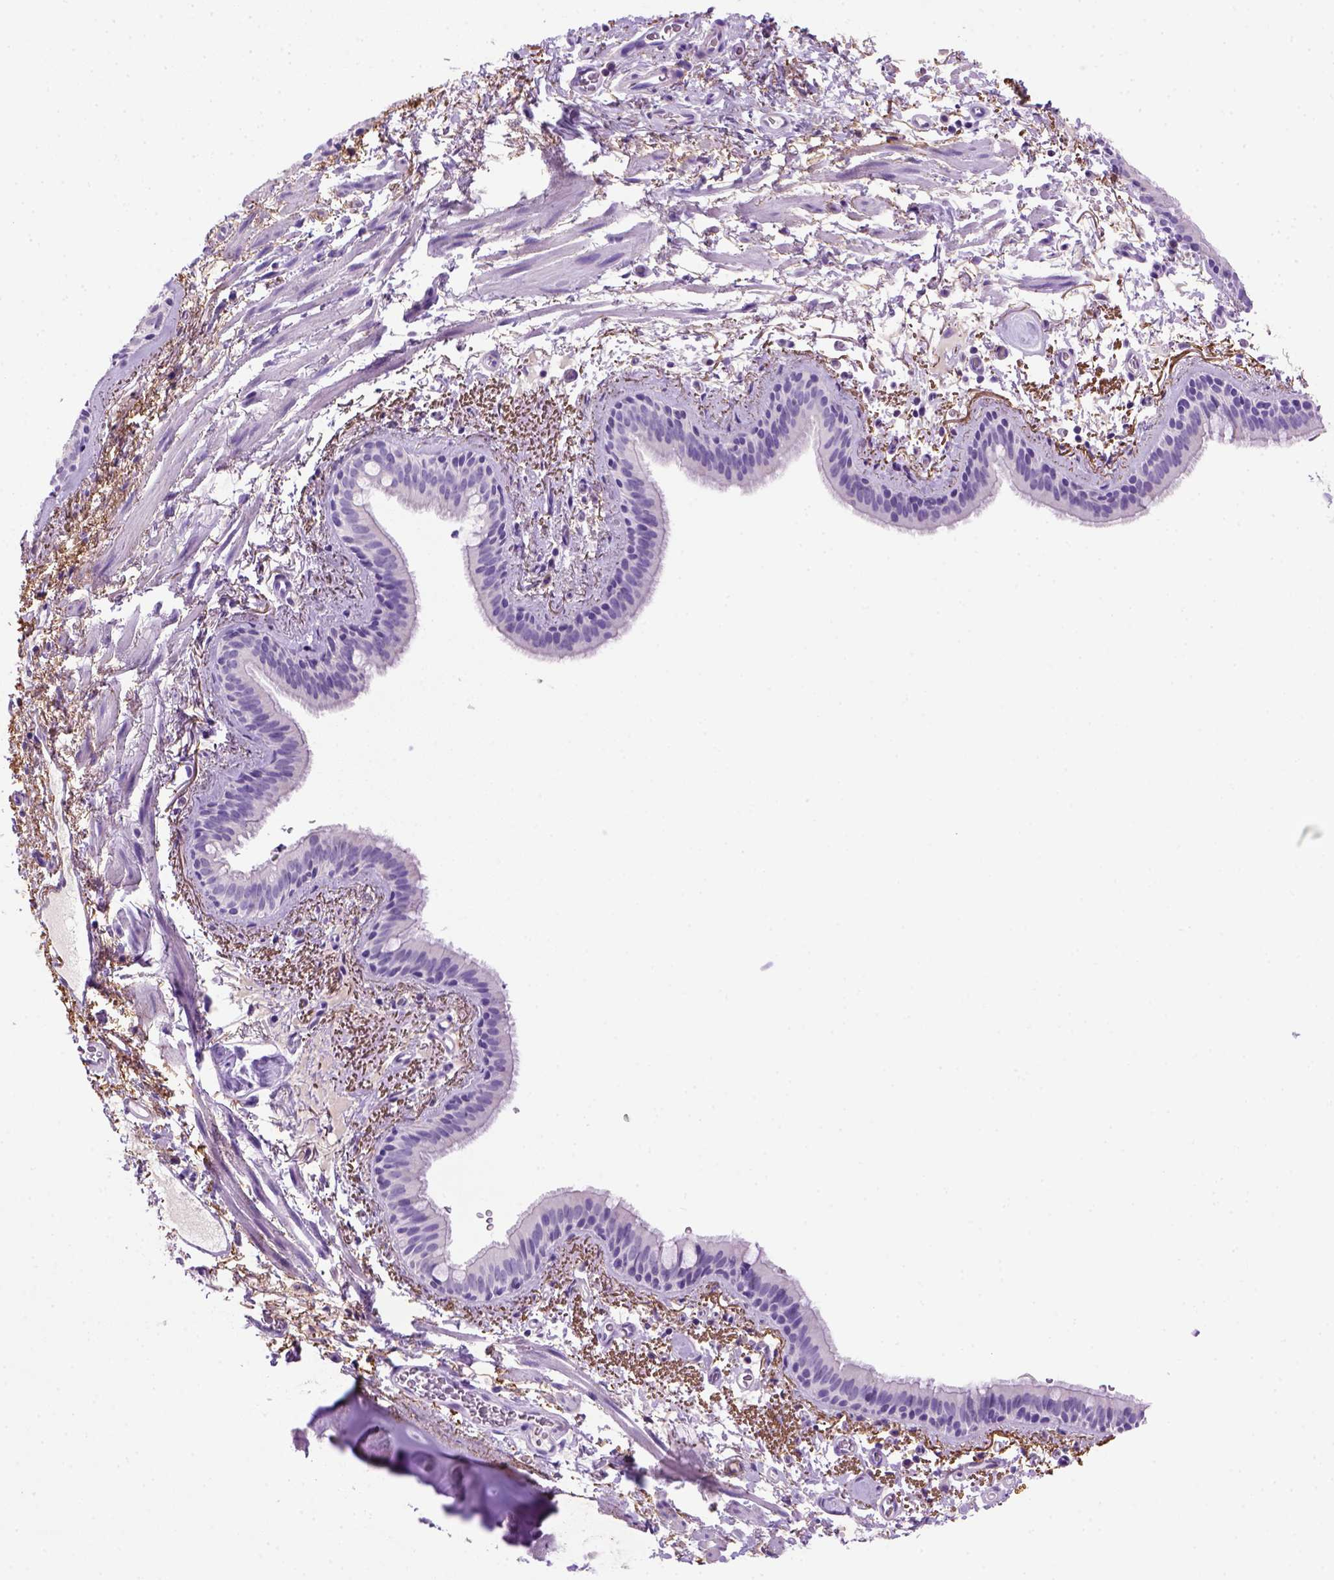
{"staining": {"intensity": "negative", "quantity": "none", "location": "none"}, "tissue": "bronchus", "cell_type": "Respiratory epithelial cells", "image_type": "normal", "snomed": [{"axis": "morphology", "description": "Normal tissue, NOS"}, {"axis": "topography", "description": "Bronchus"}], "caption": "Image shows no significant protein staining in respiratory epithelial cells of normal bronchus. (IHC, brightfield microscopy, high magnification).", "gene": "SIRPD", "patient": {"sex": "female", "age": 61}}